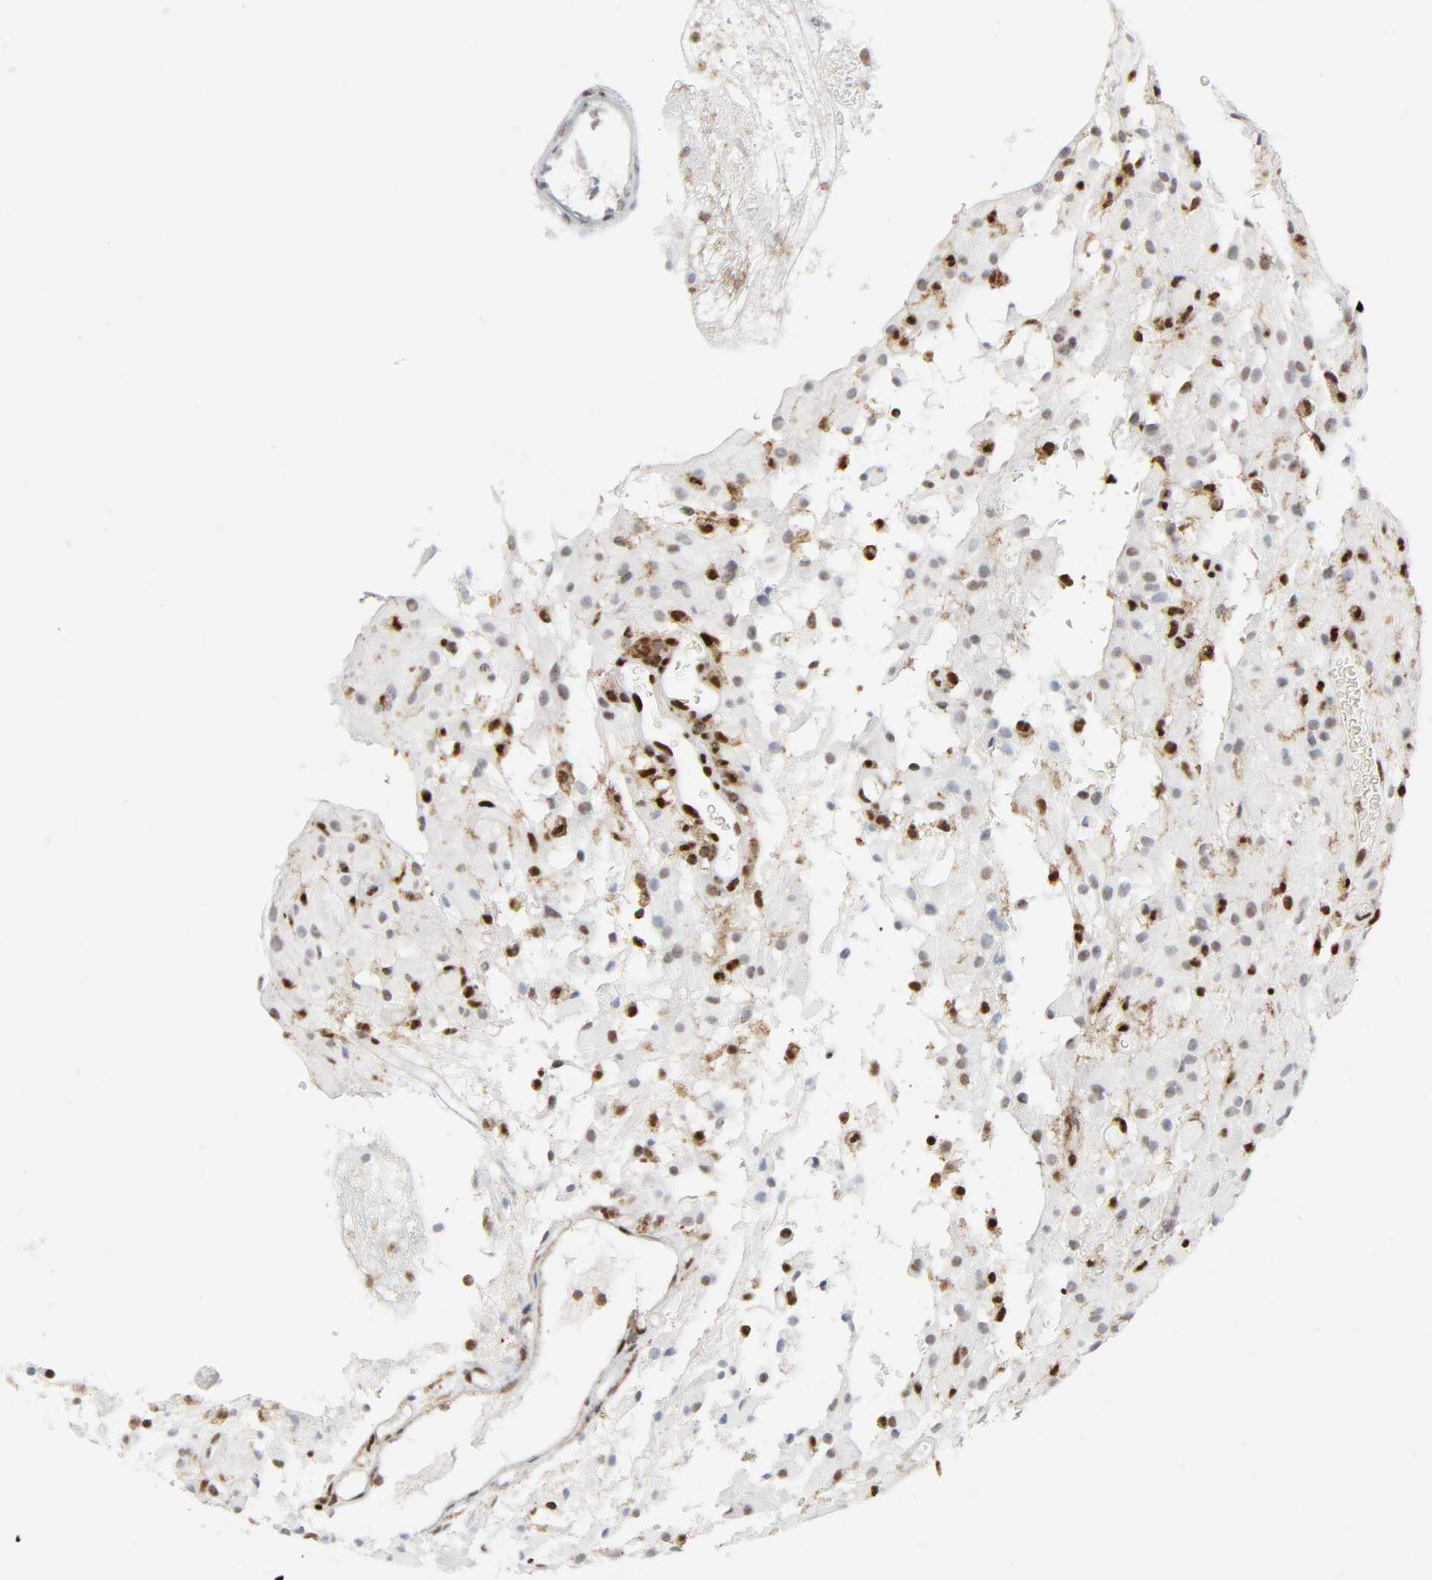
{"staining": {"intensity": "moderate", "quantity": "25%-75%", "location": "nuclear"}, "tissue": "glioma", "cell_type": "Tumor cells", "image_type": "cancer", "snomed": [{"axis": "morphology", "description": "Glioma, malignant, High grade"}, {"axis": "topography", "description": "Brain"}], "caption": "Immunohistochemical staining of human high-grade glioma (malignant) displays moderate nuclear protein staining in about 25%-75% of tumor cells.", "gene": "WAS", "patient": {"sex": "female", "age": 59}}